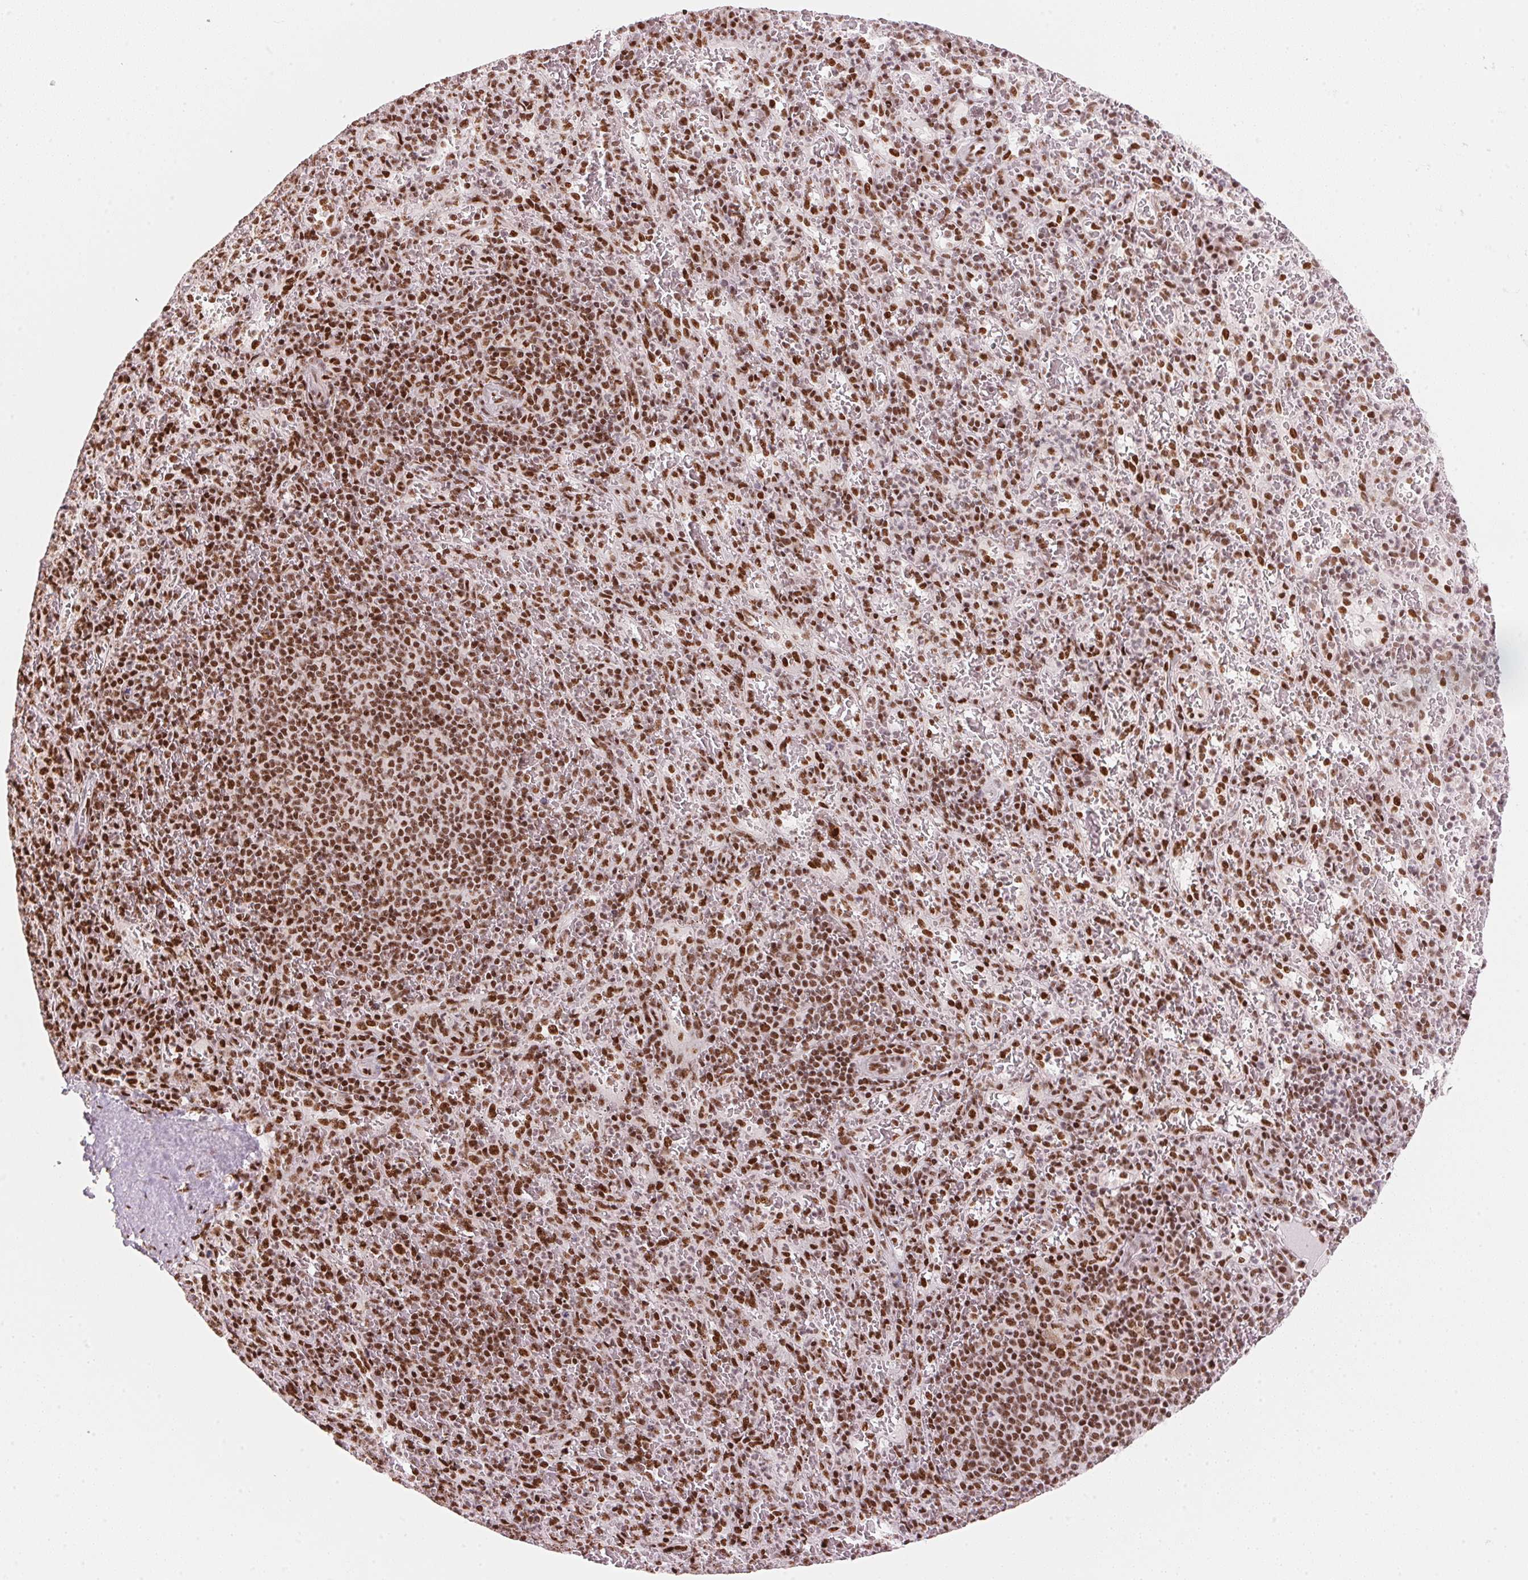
{"staining": {"intensity": "strong", "quantity": ">75%", "location": "nuclear"}, "tissue": "spleen", "cell_type": "Cells in red pulp", "image_type": "normal", "snomed": [{"axis": "morphology", "description": "Normal tissue, NOS"}, {"axis": "topography", "description": "Spleen"}], "caption": "Protein expression analysis of normal human spleen reveals strong nuclear expression in approximately >75% of cells in red pulp. Immunohistochemistry (ihc) stains the protein of interest in brown and the nuclei are stained blue.", "gene": "NXF1", "patient": {"sex": "male", "age": 57}}